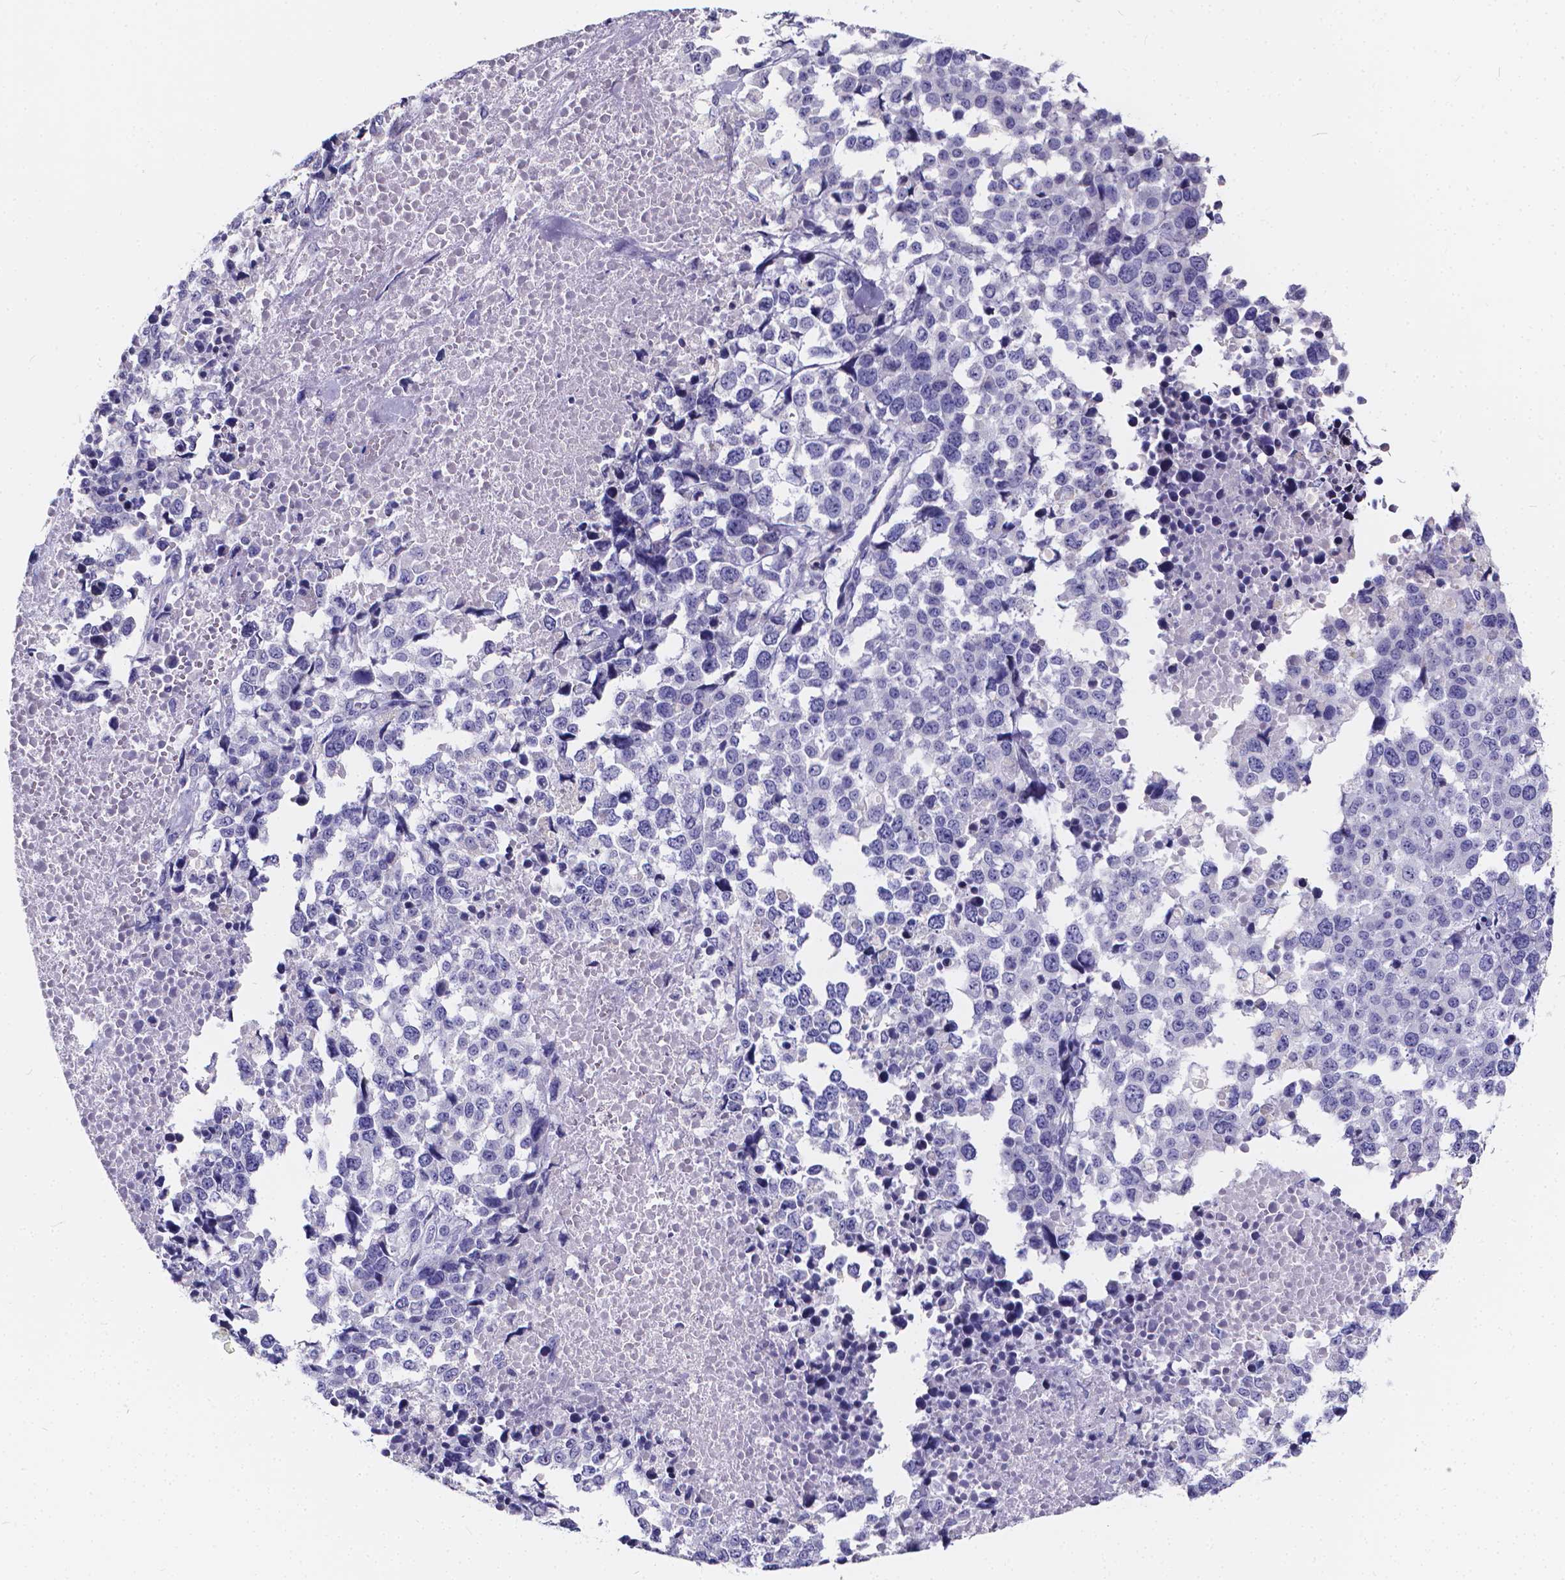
{"staining": {"intensity": "negative", "quantity": "none", "location": "none"}, "tissue": "melanoma", "cell_type": "Tumor cells", "image_type": "cancer", "snomed": [{"axis": "morphology", "description": "Malignant melanoma, Metastatic site"}, {"axis": "topography", "description": "Skin"}], "caption": "IHC image of human melanoma stained for a protein (brown), which reveals no positivity in tumor cells.", "gene": "SPEF2", "patient": {"sex": "male", "age": 84}}